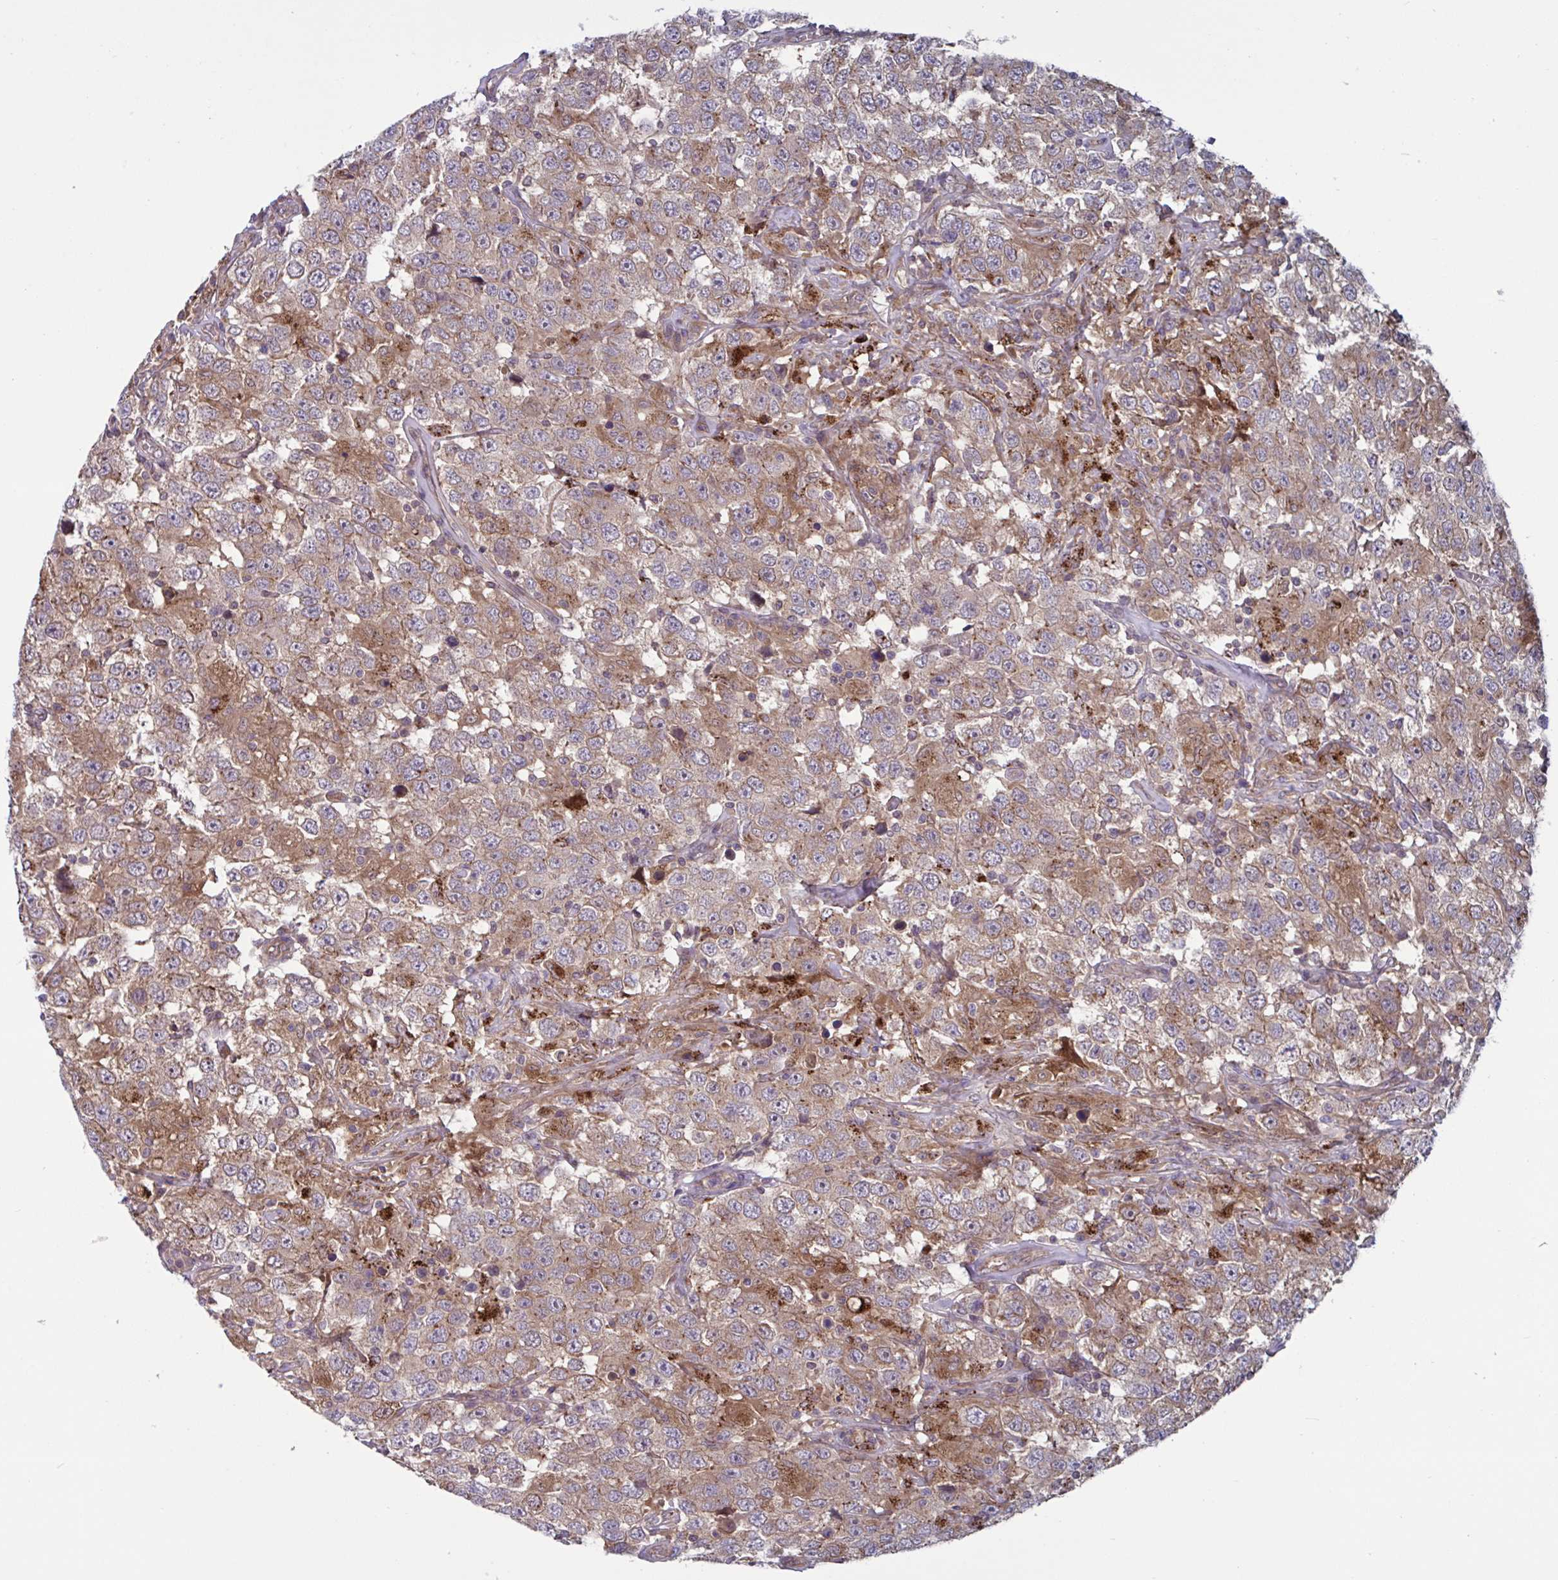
{"staining": {"intensity": "moderate", "quantity": "25%-75%", "location": "cytoplasmic/membranous"}, "tissue": "testis cancer", "cell_type": "Tumor cells", "image_type": "cancer", "snomed": [{"axis": "morphology", "description": "Seminoma, NOS"}, {"axis": "topography", "description": "Testis"}], "caption": "A brown stain shows moderate cytoplasmic/membranous staining of a protein in human seminoma (testis) tumor cells.", "gene": "GLTP", "patient": {"sex": "male", "age": 41}}